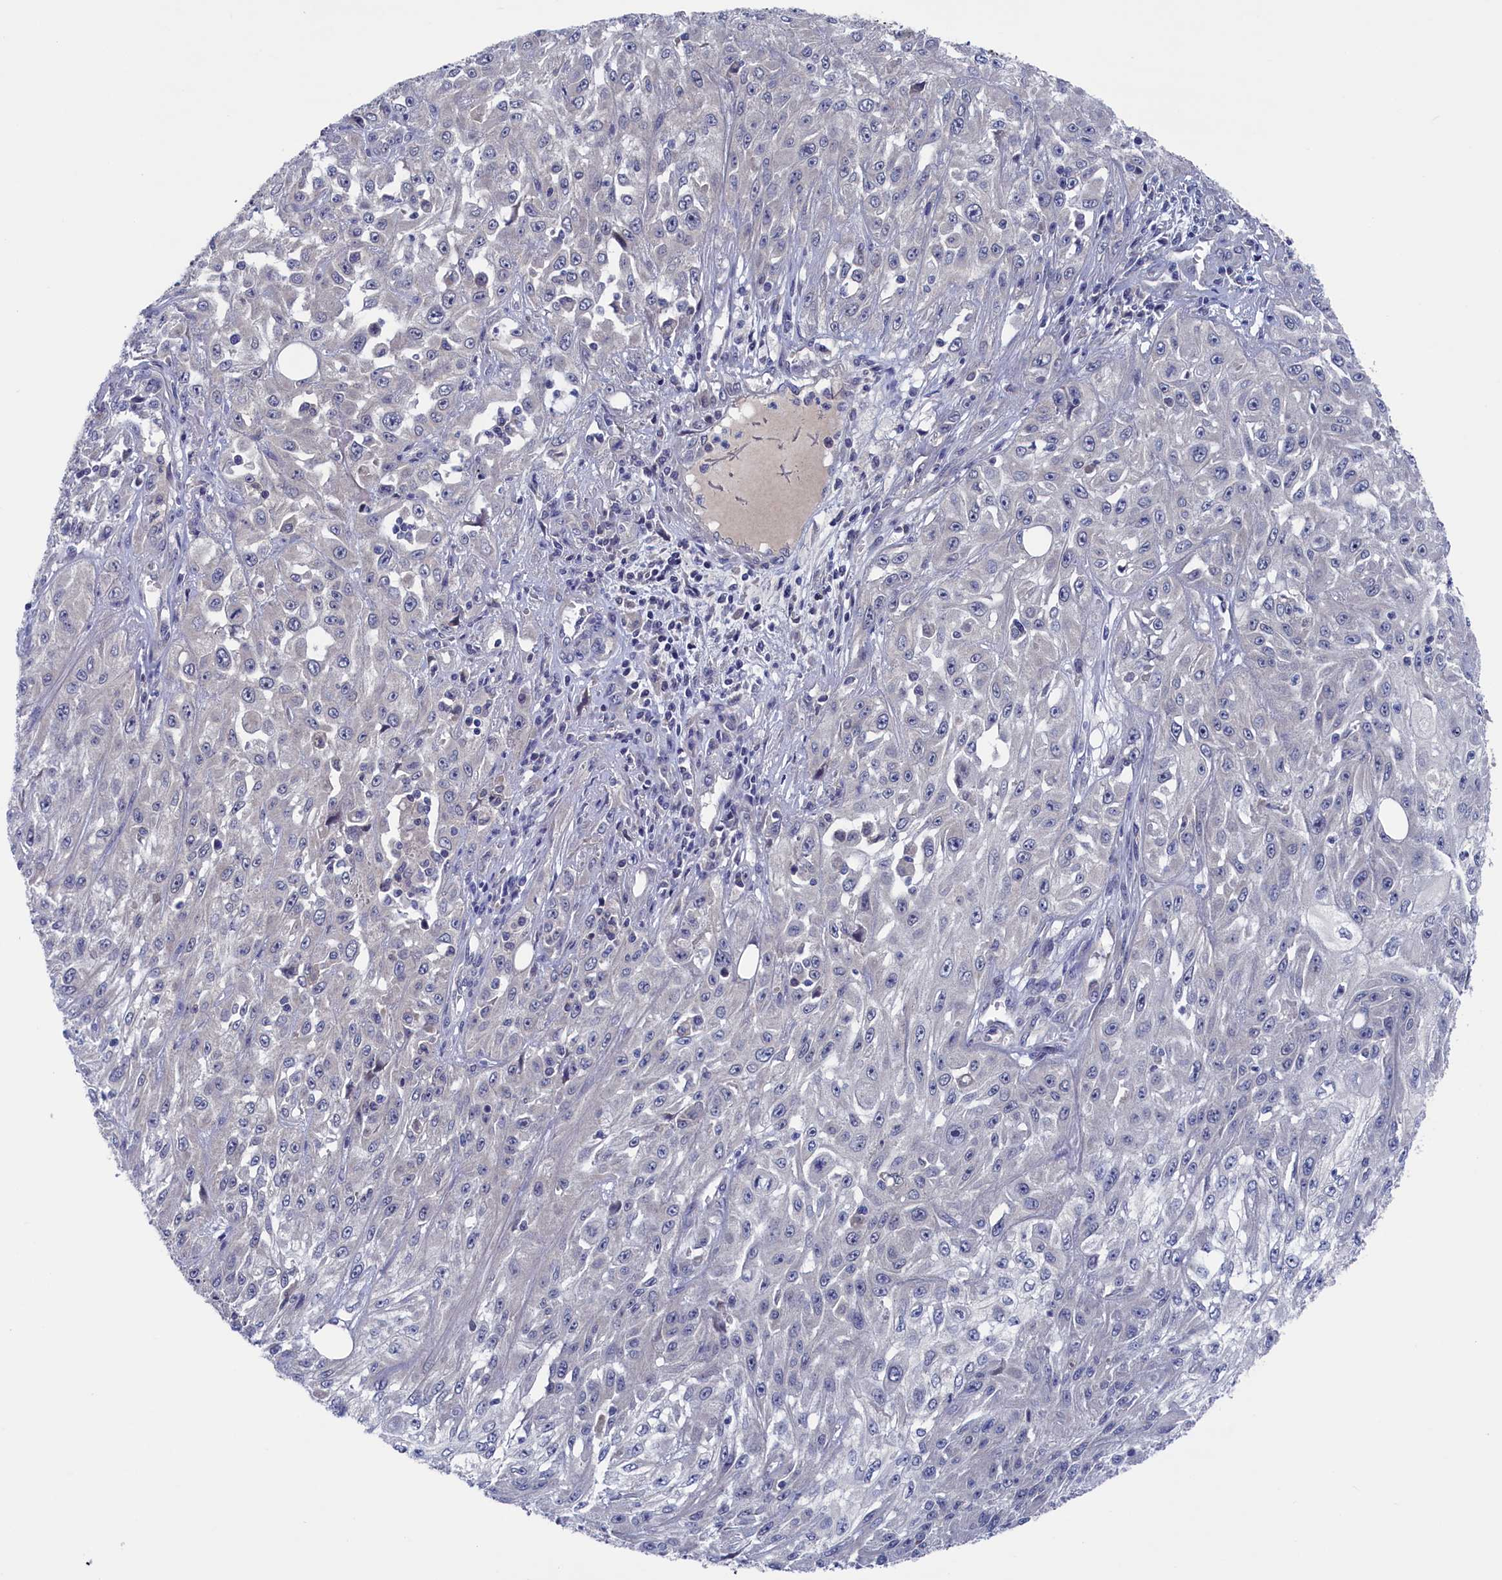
{"staining": {"intensity": "negative", "quantity": "none", "location": "none"}, "tissue": "skin cancer", "cell_type": "Tumor cells", "image_type": "cancer", "snomed": [{"axis": "morphology", "description": "Squamous cell carcinoma, NOS"}, {"axis": "morphology", "description": "Squamous cell carcinoma, metastatic, NOS"}, {"axis": "topography", "description": "Skin"}, {"axis": "topography", "description": "Lymph node"}], "caption": "Protein analysis of skin squamous cell carcinoma shows no significant staining in tumor cells.", "gene": "SPATA13", "patient": {"sex": "male", "age": 75}}